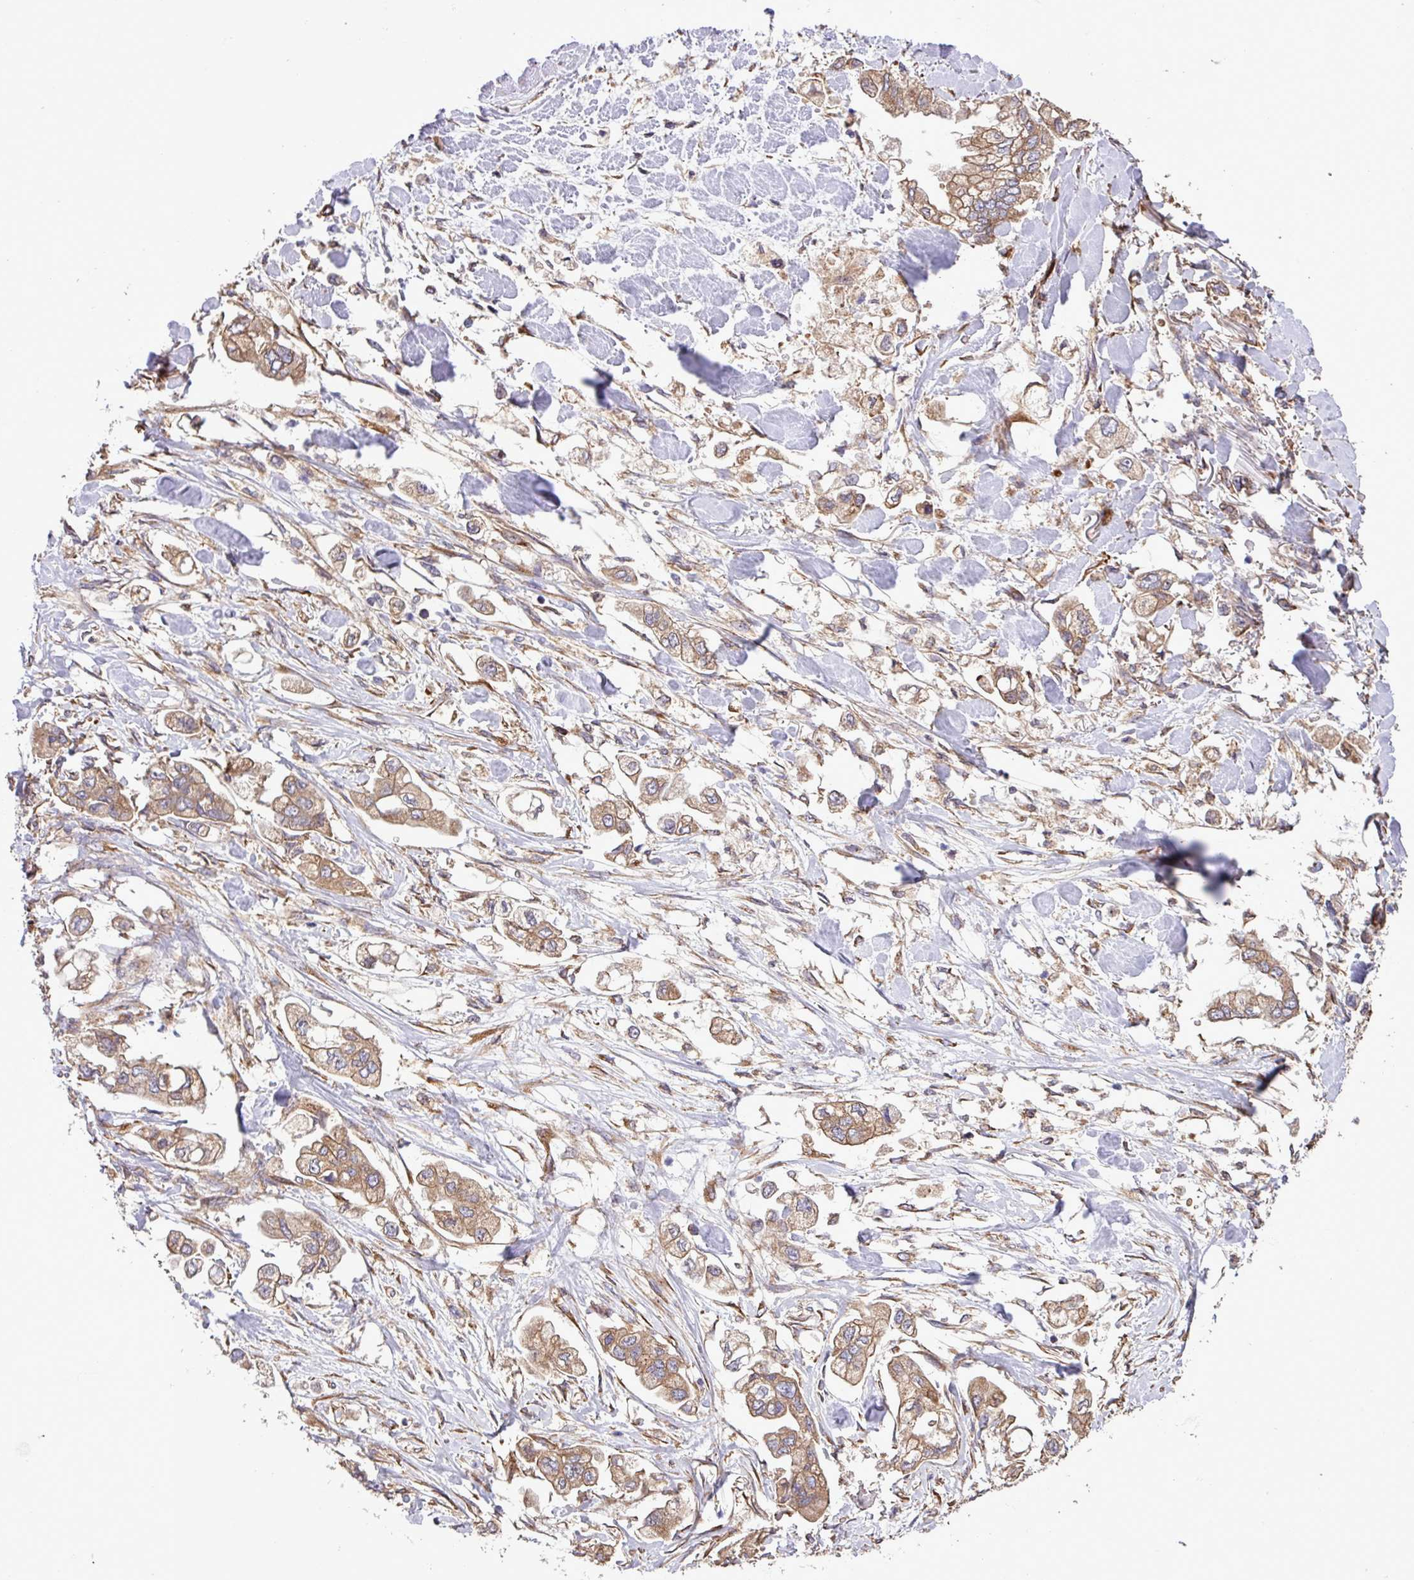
{"staining": {"intensity": "moderate", "quantity": ">75%", "location": "cytoplasmic/membranous"}, "tissue": "stomach cancer", "cell_type": "Tumor cells", "image_type": "cancer", "snomed": [{"axis": "morphology", "description": "Adenocarcinoma, NOS"}, {"axis": "topography", "description": "Stomach"}], "caption": "This image reveals IHC staining of human stomach cancer, with medium moderate cytoplasmic/membranous expression in approximately >75% of tumor cells.", "gene": "MEGF6", "patient": {"sex": "male", "age": 62}}